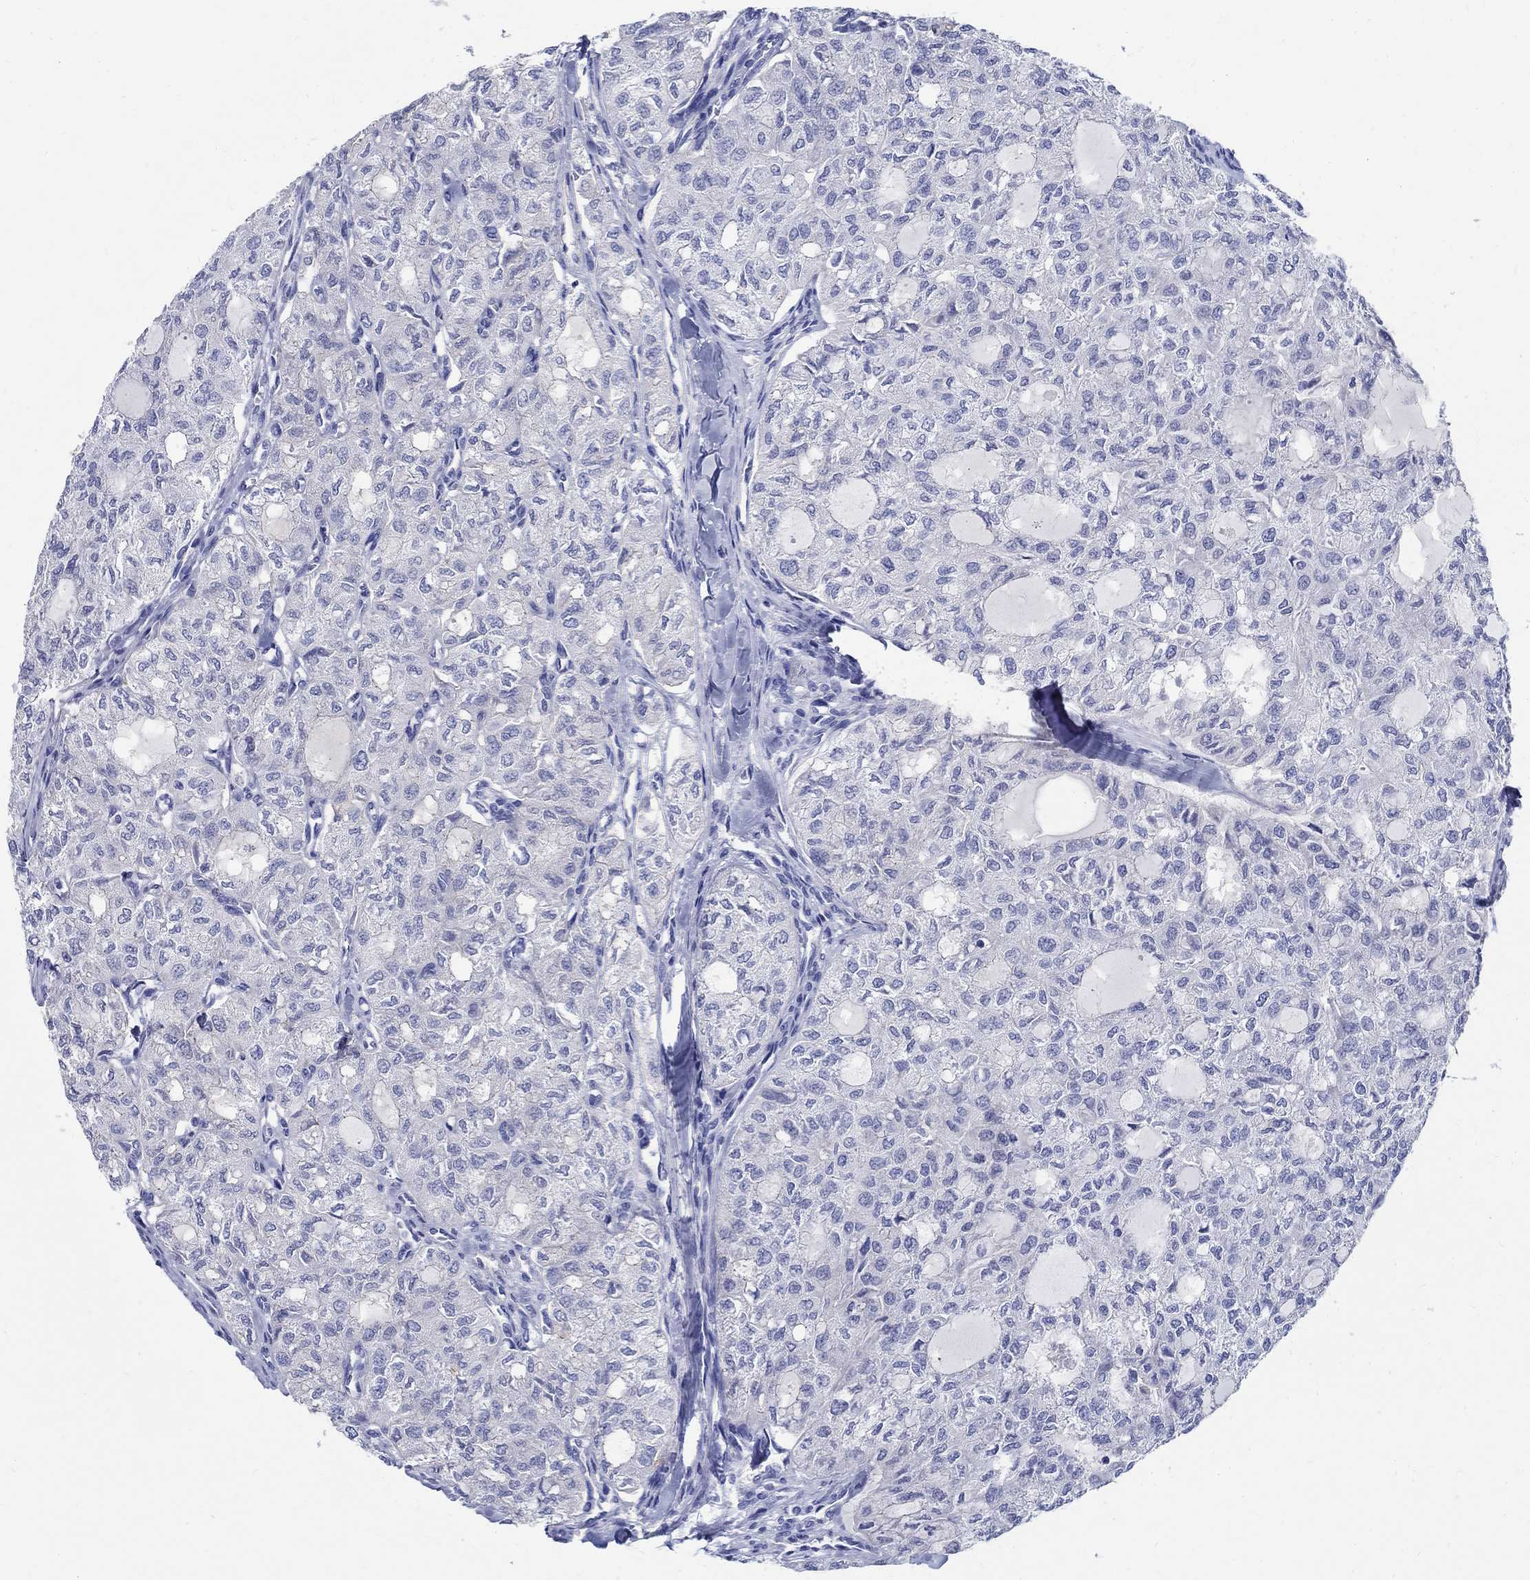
{"staining": {"intensity": "negative", "quantity": "none", "location": "none"}, "tissue": "thyroid cancer", "cell_type": "Tumor cells", "image_type": "cancer", "snomed": [{"axis": "morphology", "description": "Follicular adenoma carcinoma, NOS"}, {"axis": "topography", "description": "Thyroid gland"}], "caption": "Immunohistochemistry of human thyroid cancer (follicular adenoma carcinoma) shows no expression in tumor cells. (DAB (3,3'-diaminobenzidine) immunohistochemistry (IHC) visualized using brightfield microscopy, high magnification).", "gene": "SOX2", "patient": {"sex": "male", "age": 75}}